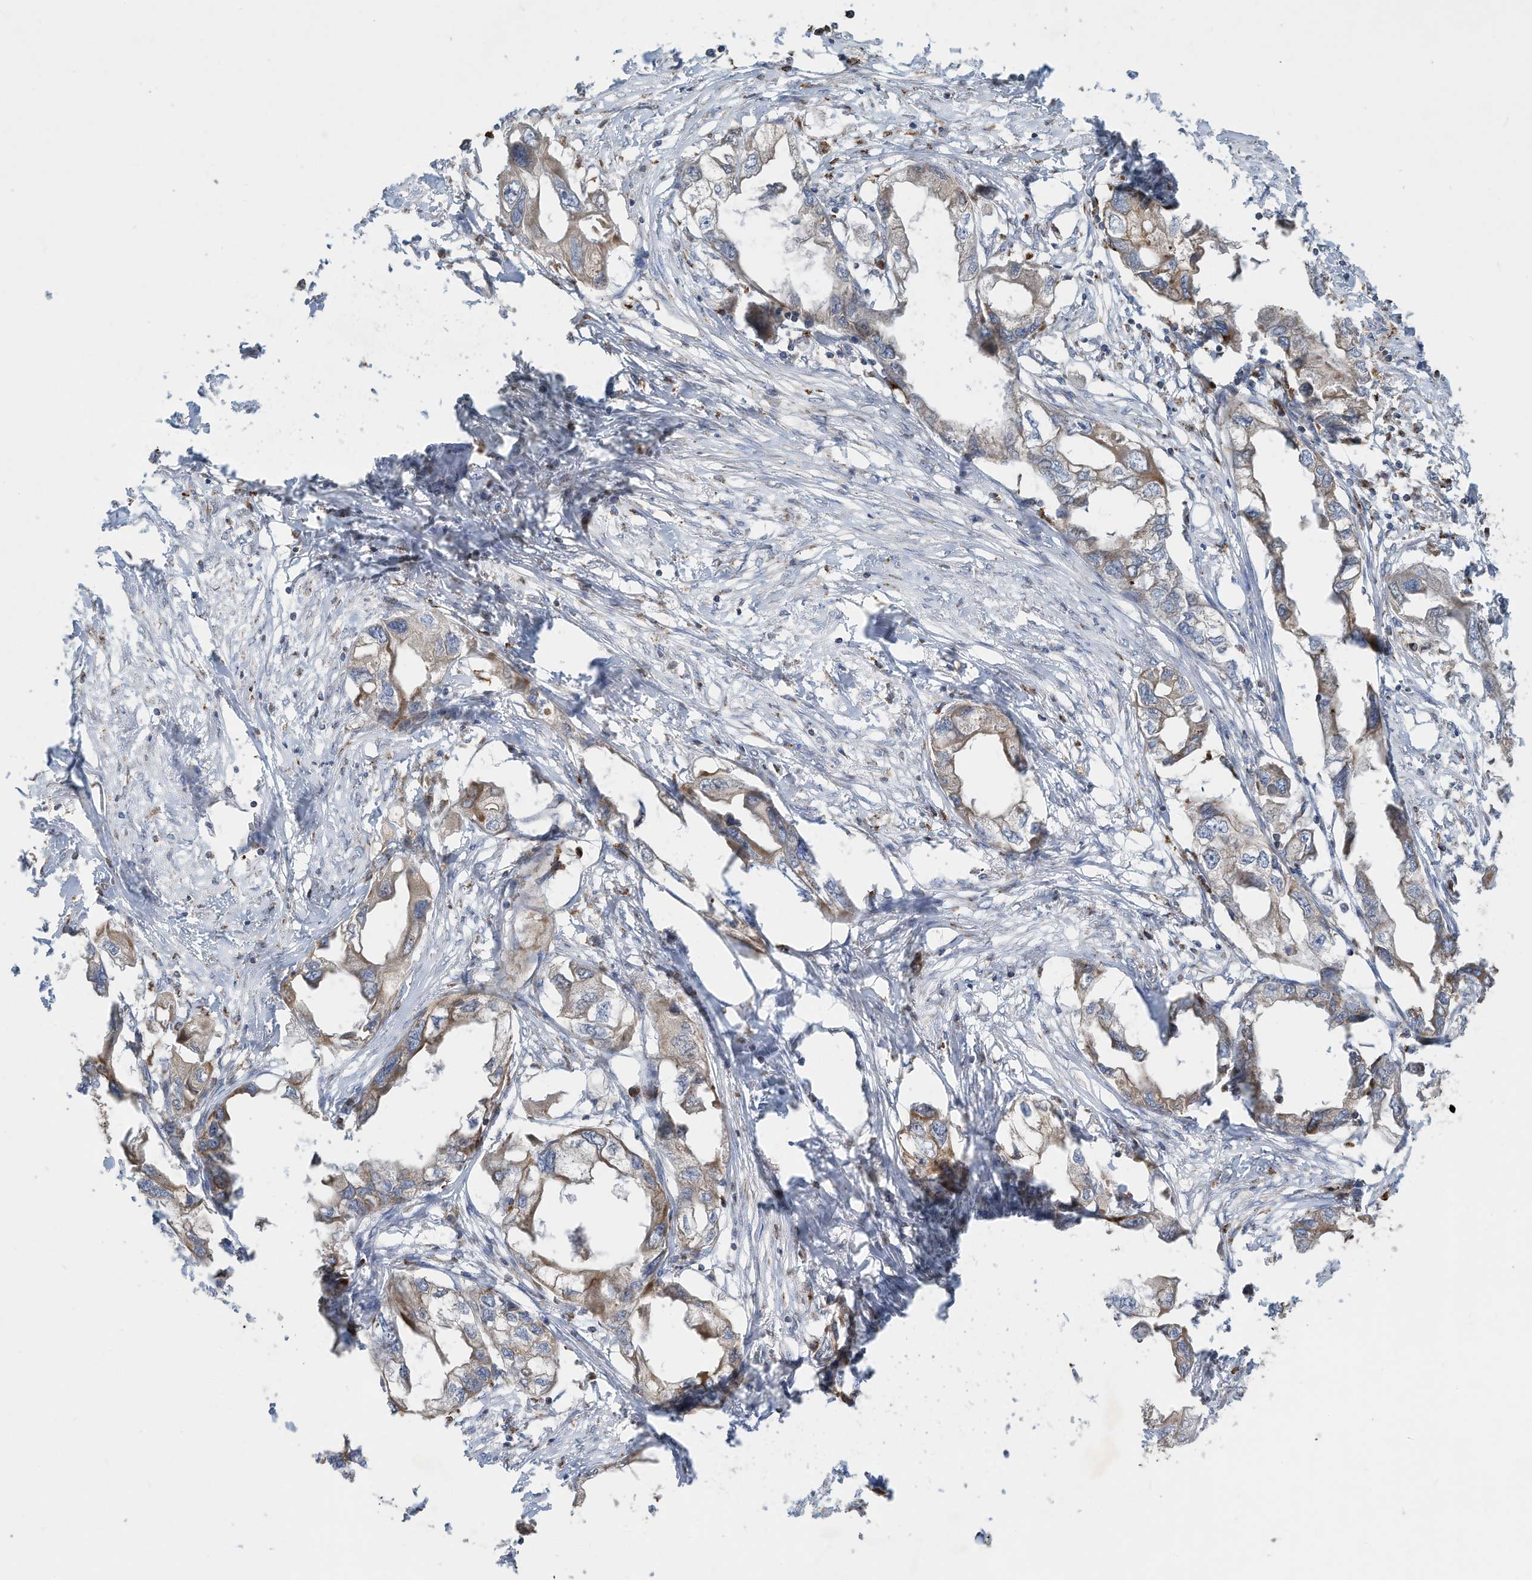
{"staining": {"intensity": "weak", "quantity": "25%-75%", "location": "cytoplasmic/membranous"}, "tissue": "endometrial cancer", "cell_type": "Tumor cells", "image_type": "cancer", "snomed": [{"axis": "morphology", "description": "Adenocarcinoma, NOS"}, {"axis": "morphology", "description": "Adenocarcinoma, metastatic, NOS"}, {"axis": "topography", "description": "Adipose tissue"}, {"axis": "topography", "description": "Endometrium"}], "caption": "Immunohistochemical staining of adenocarcinoma (endometrial) reveals low levels of weak cytoplasmic/membranous expression in about 25%-75% of tumor cells.", "gene": "C2orf74", "patient": {"sex": "female", "age": 67}}